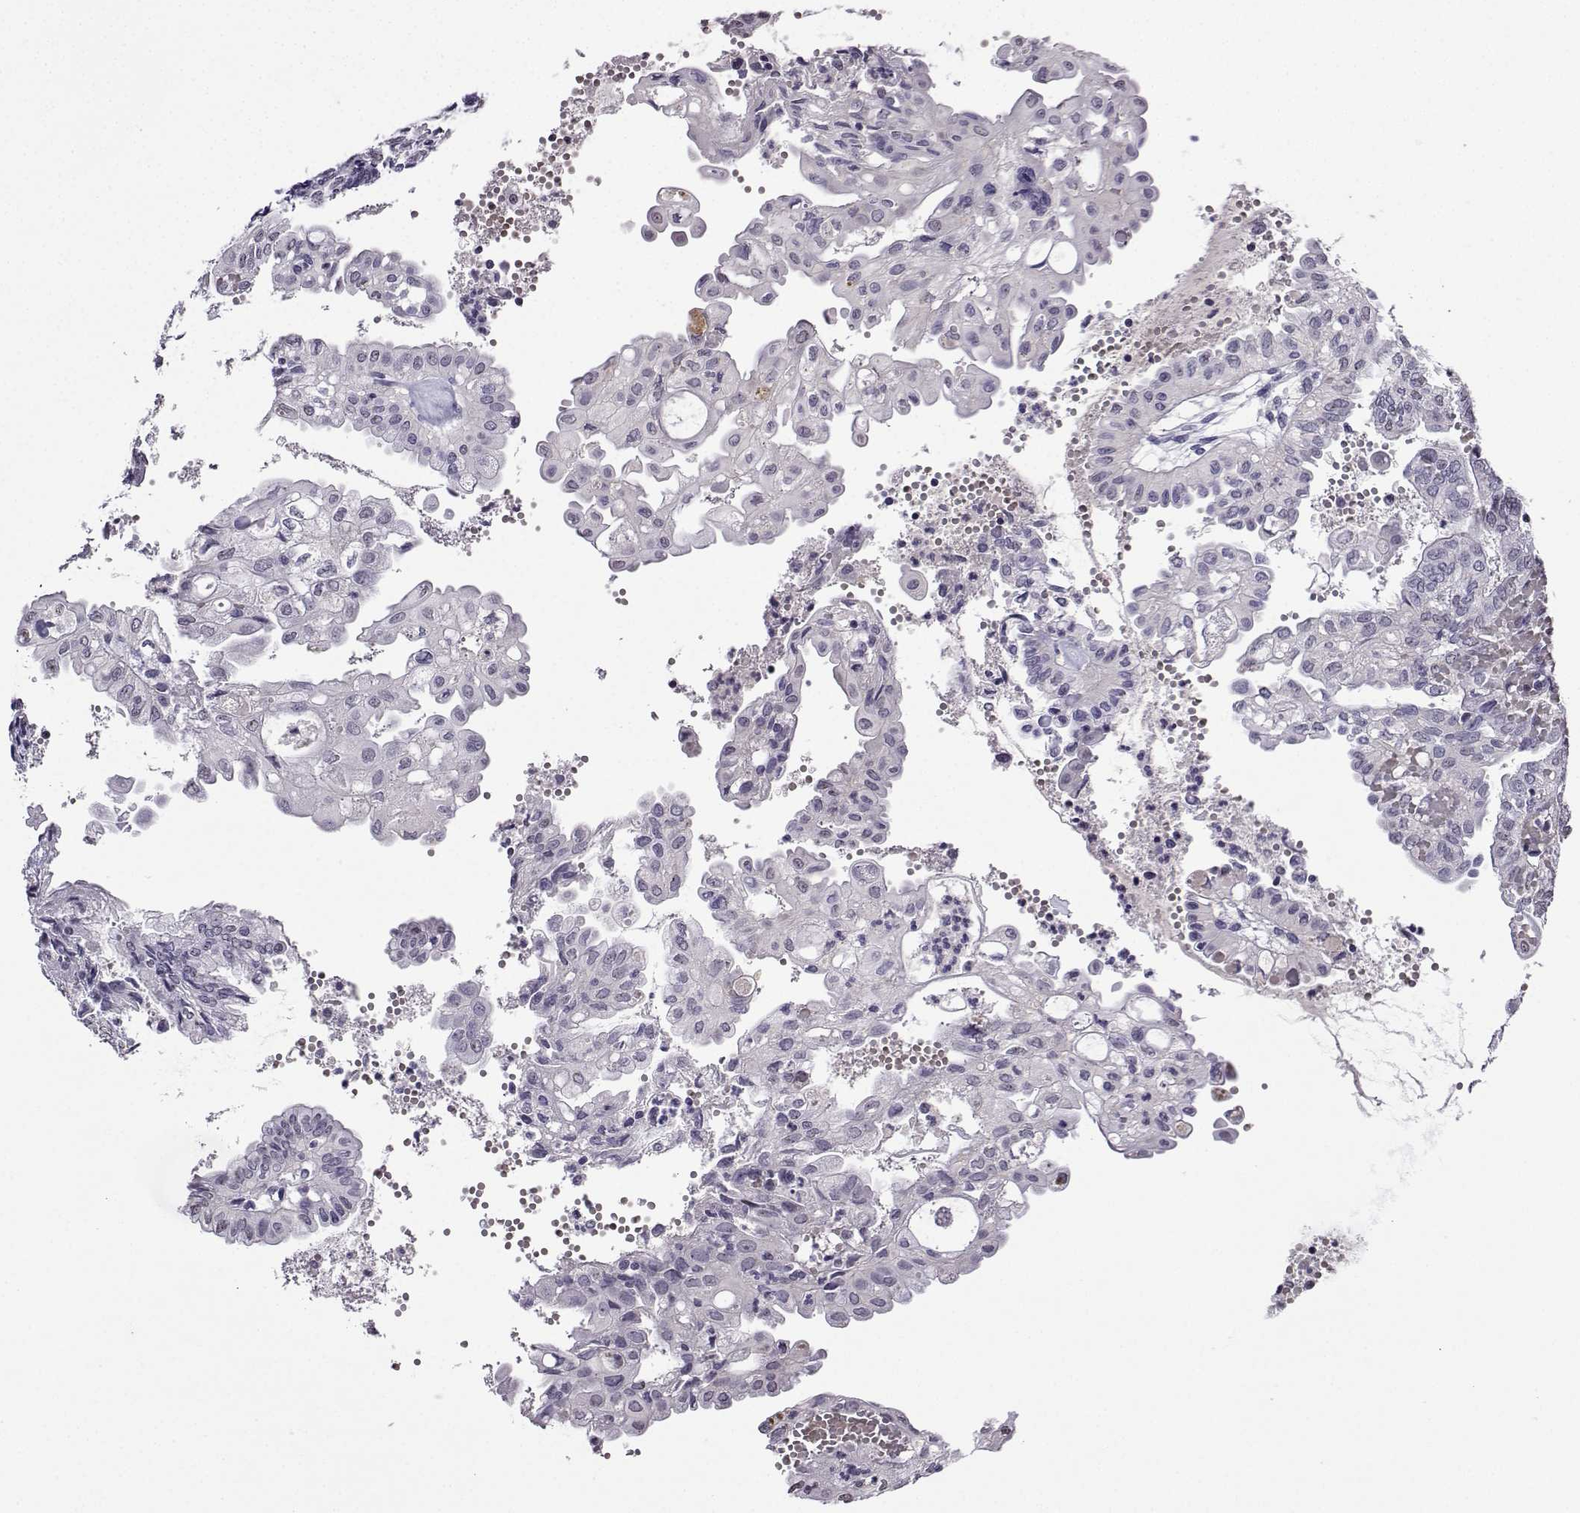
{"staining": {"intensity": "negative", "quantity": "none", "location": "none"}, "tissue": "endometrial cancer", "cell_type": "Tumor cells", "image_type": "cancer", "snomed": [{"axis": "morphology", "description": "Adenocarcinoma, NOS"}, {"axis": "topography", "description": "Endometrium"}], "caption": "This is a histopathology image of immunohistochemistry (IHC) staining of adenocarcinoma (endometrial), which shows no staining in tumor cells.", "gene": "LRFN2", "patient": {"sex": "female", "age": 68}}